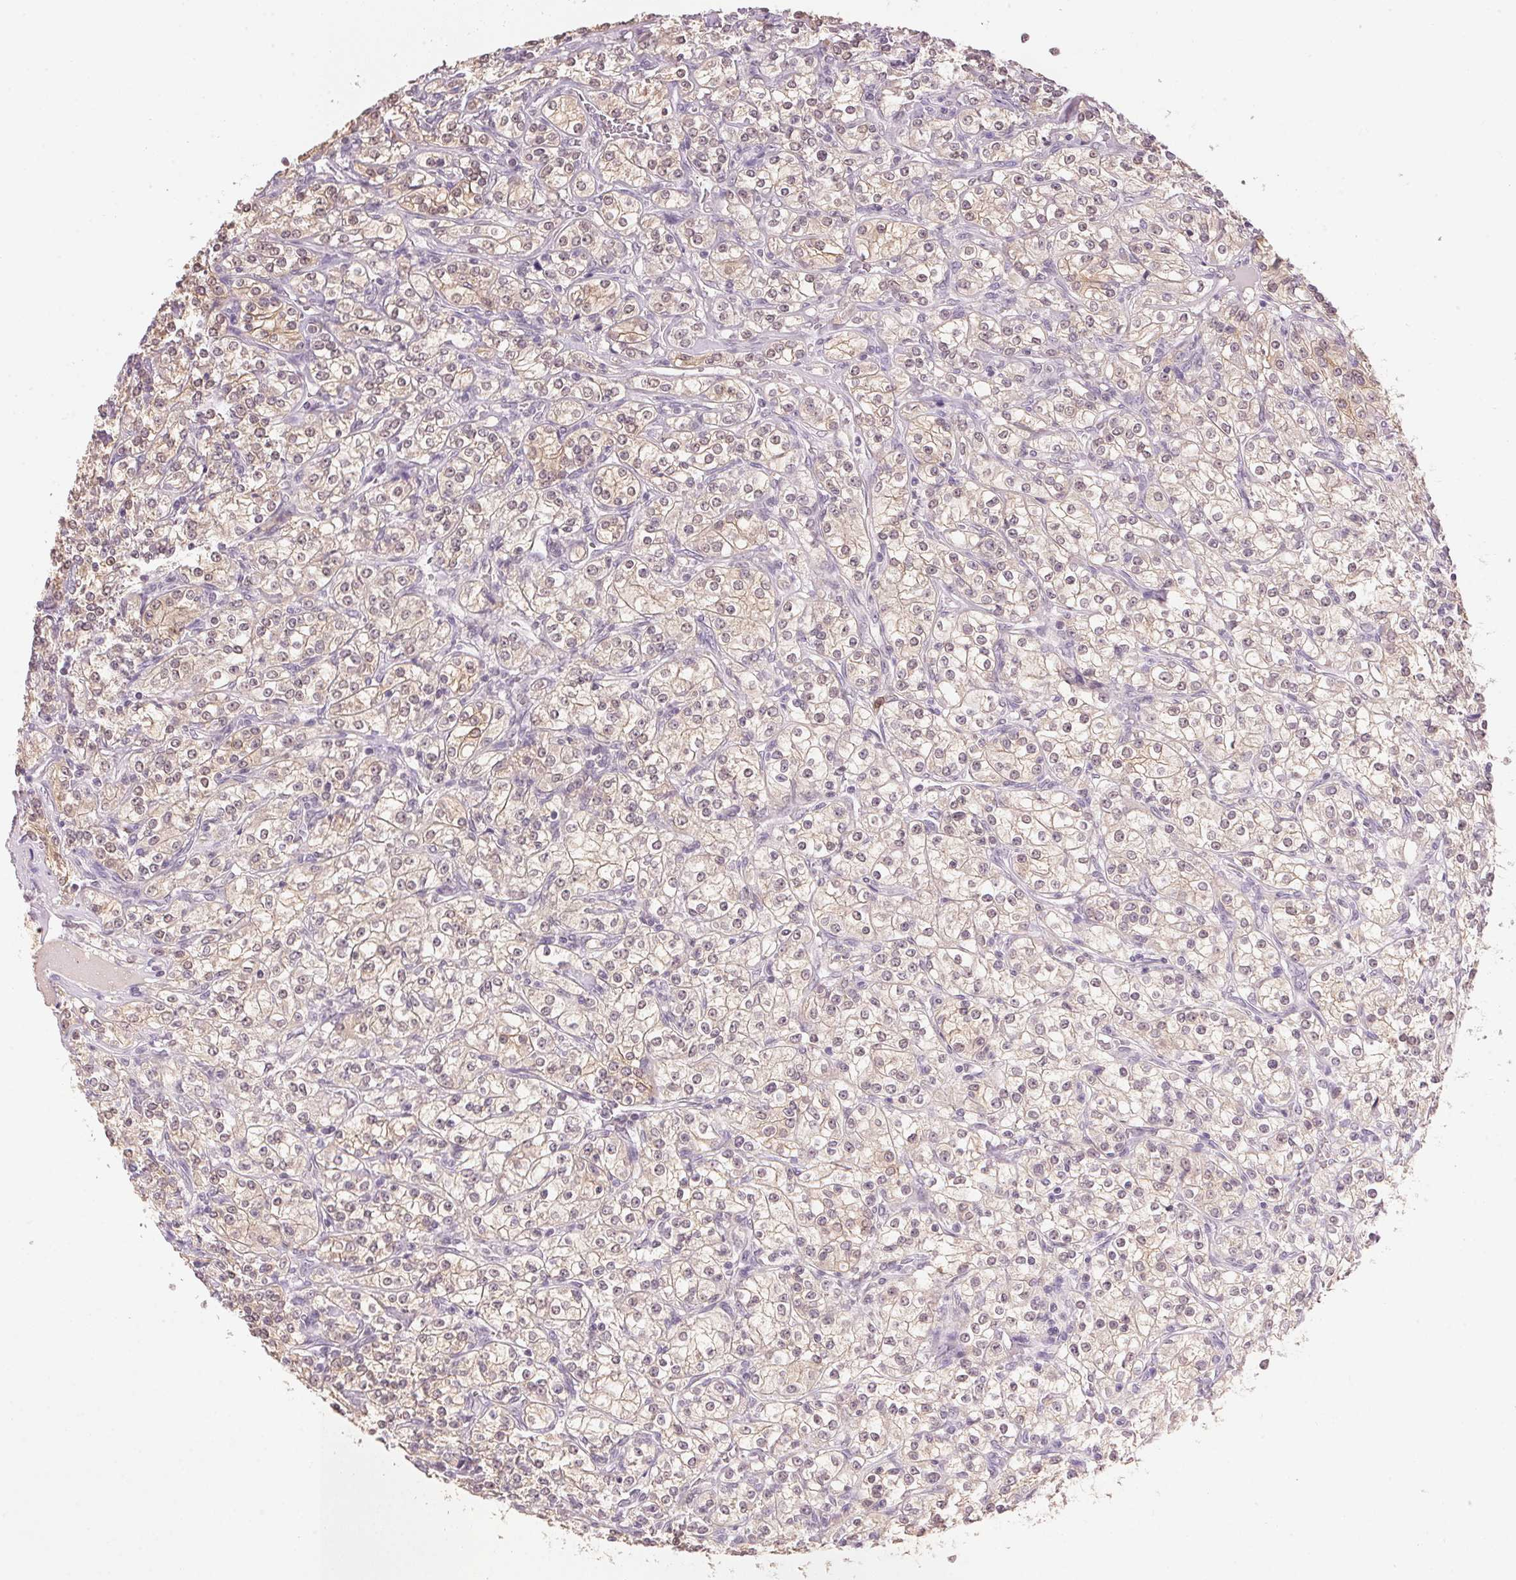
{"staining": {"intensity": "weak", "quantity": "25%-75%", "location": "cytoplasmic/membranous,nuclear"}, "tissue": "renal cancer", "cell_type": "Tumor cells", "image_type": "cancer", "snomed": [{"axis": "morphology", "description": "Adenocarcinoma, NOS"}, {"axis": "topography", "description": "Kidney"}], "caption": "Immunohistochemical staining of human renal adenocarcinoma shows low levels of weak cytoplasmic/membranous and nuclear staining in approximately 25%-75% of tumor cells.", "gene": "FNDC4", "patient": {"sex": "male", "age": 77}}